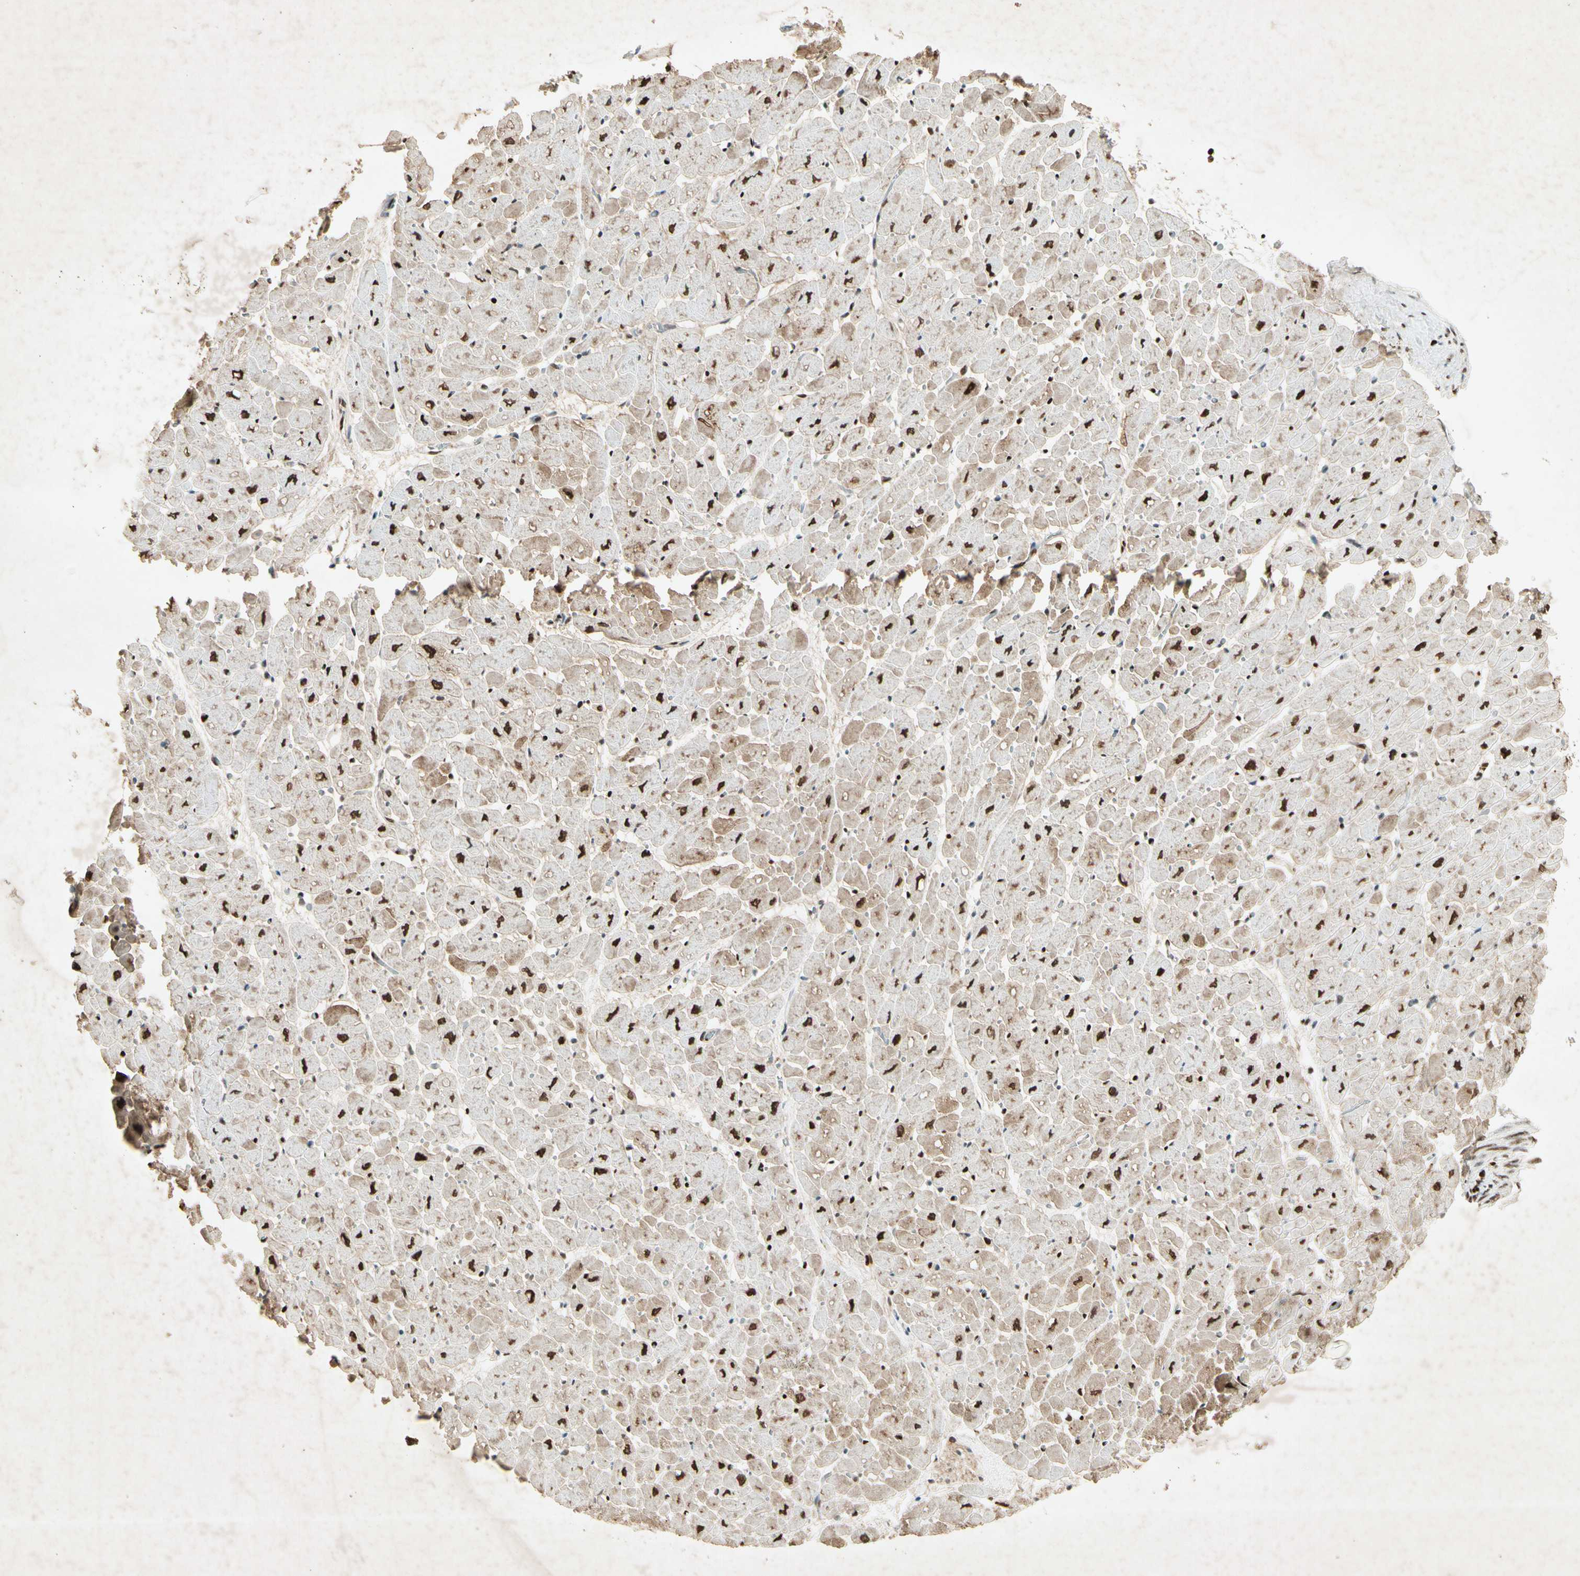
{"staining": {"intensity": "strong", "quantity": "25%-75%", "location": "cytoplasmic/membranous,nuclear"}, "tissue": "heart muscle", "cell_type": "Cardiomyocytes", "image_type": "normal", "snomed": [{"axis": "morphology", "description": "Normal tissue, NOS"}, {"axis": "topography", "description": "Heart"}], "caption": "Unremarkable heart muscle exhibits strong cytoplasmic/membranous,nuclear staining in approximately 25%-75% of cardiomyocytes, visualized by immunohistochemistry.", "gene": "RNF43", "patient": {"sex": "male", "age": 45}}